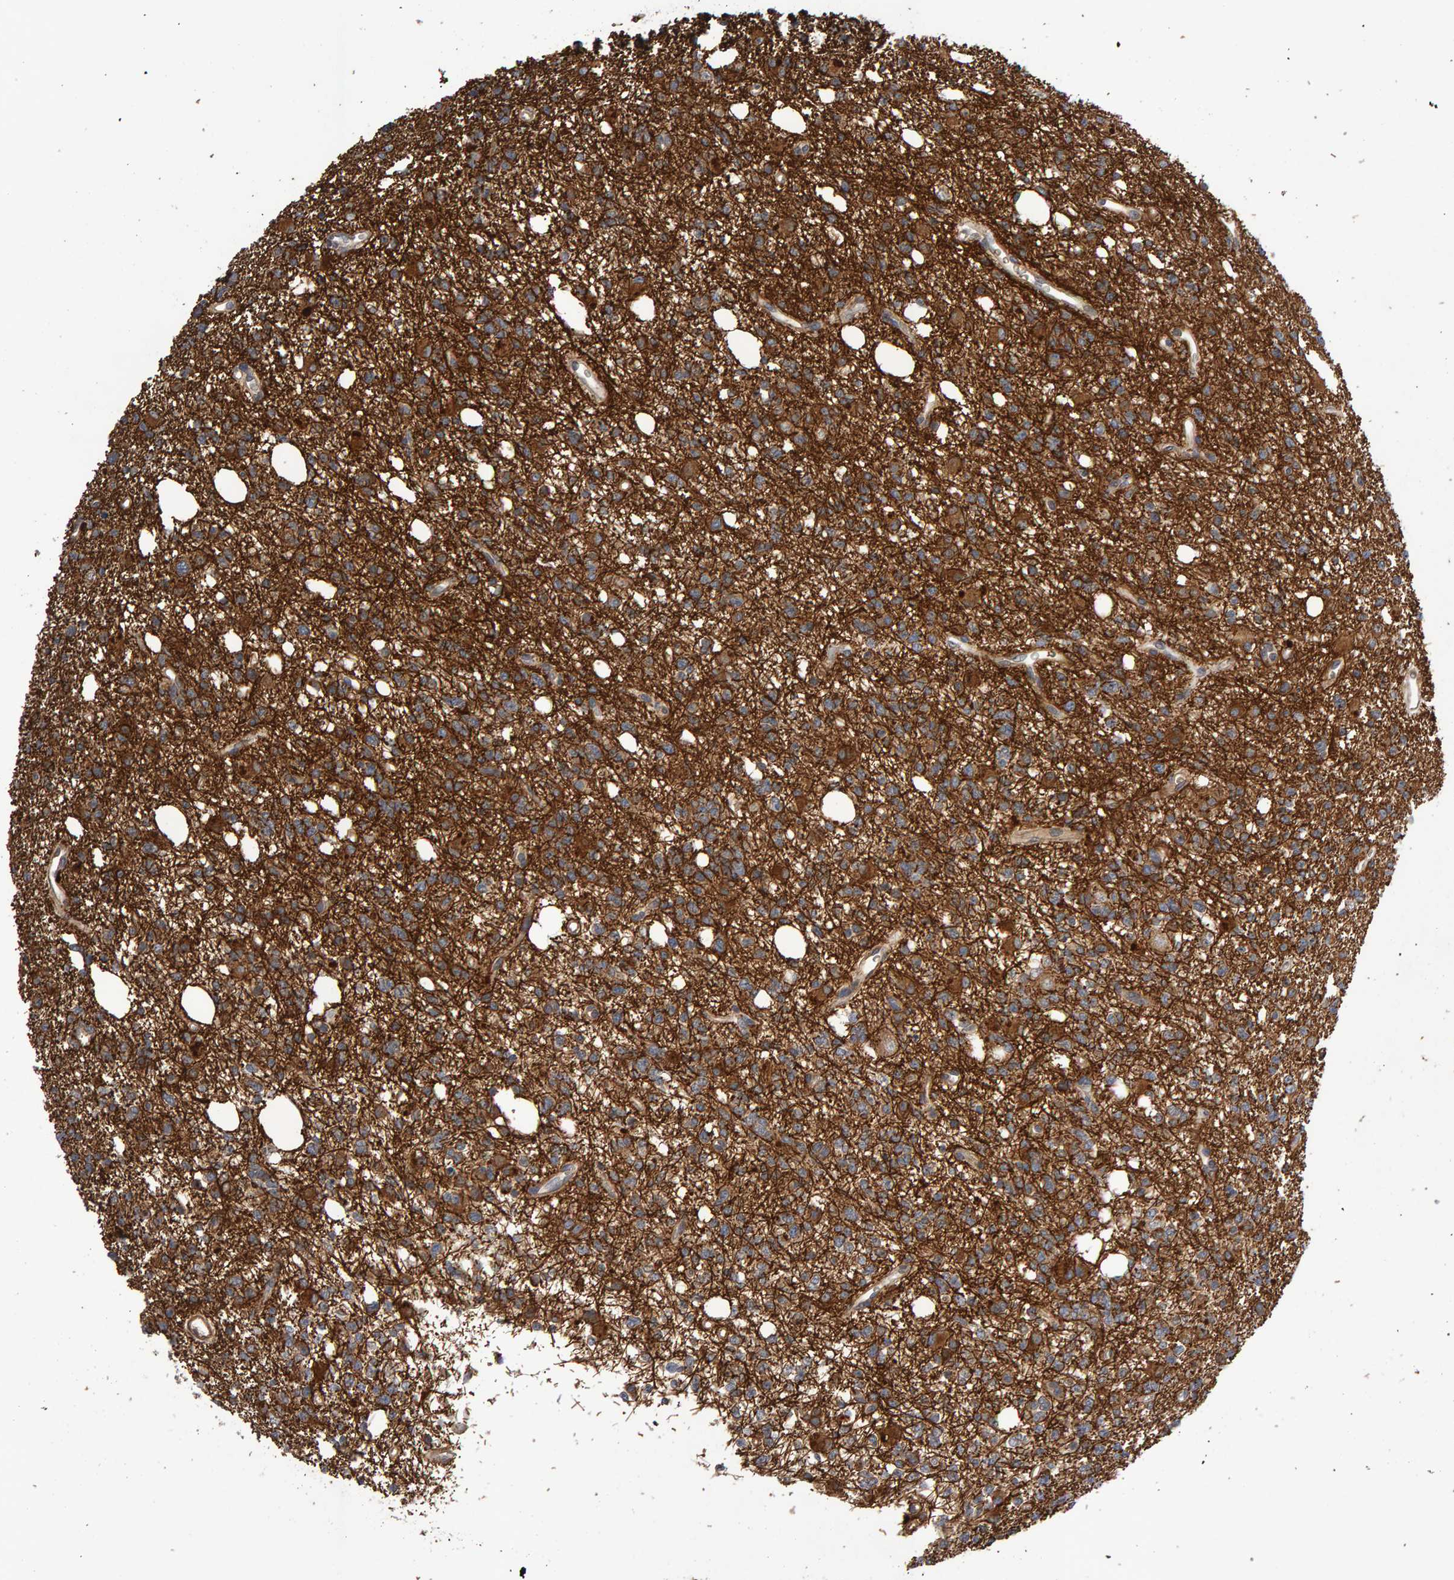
{"staining": {"intensity": "moderate", "quantity": ">75%", "location": "cytoplasmic/membranous"}, "tissue": "glioma", "cell_type": "Tumor cells", "image_type": "cancer", "snomed": [{"axis": "morphology", "description": "Glioma, malignant, High grade"}, {"axis": "topography", "description": "Brain"}], "caption": "Protein expression by immunohistochemistry exhibits moderate cytoplasmic/membranous expression in about >75% of tumor cells in glioma.", "gene": "RNF19A", "patient": {"sex": "female", "age": 62}}